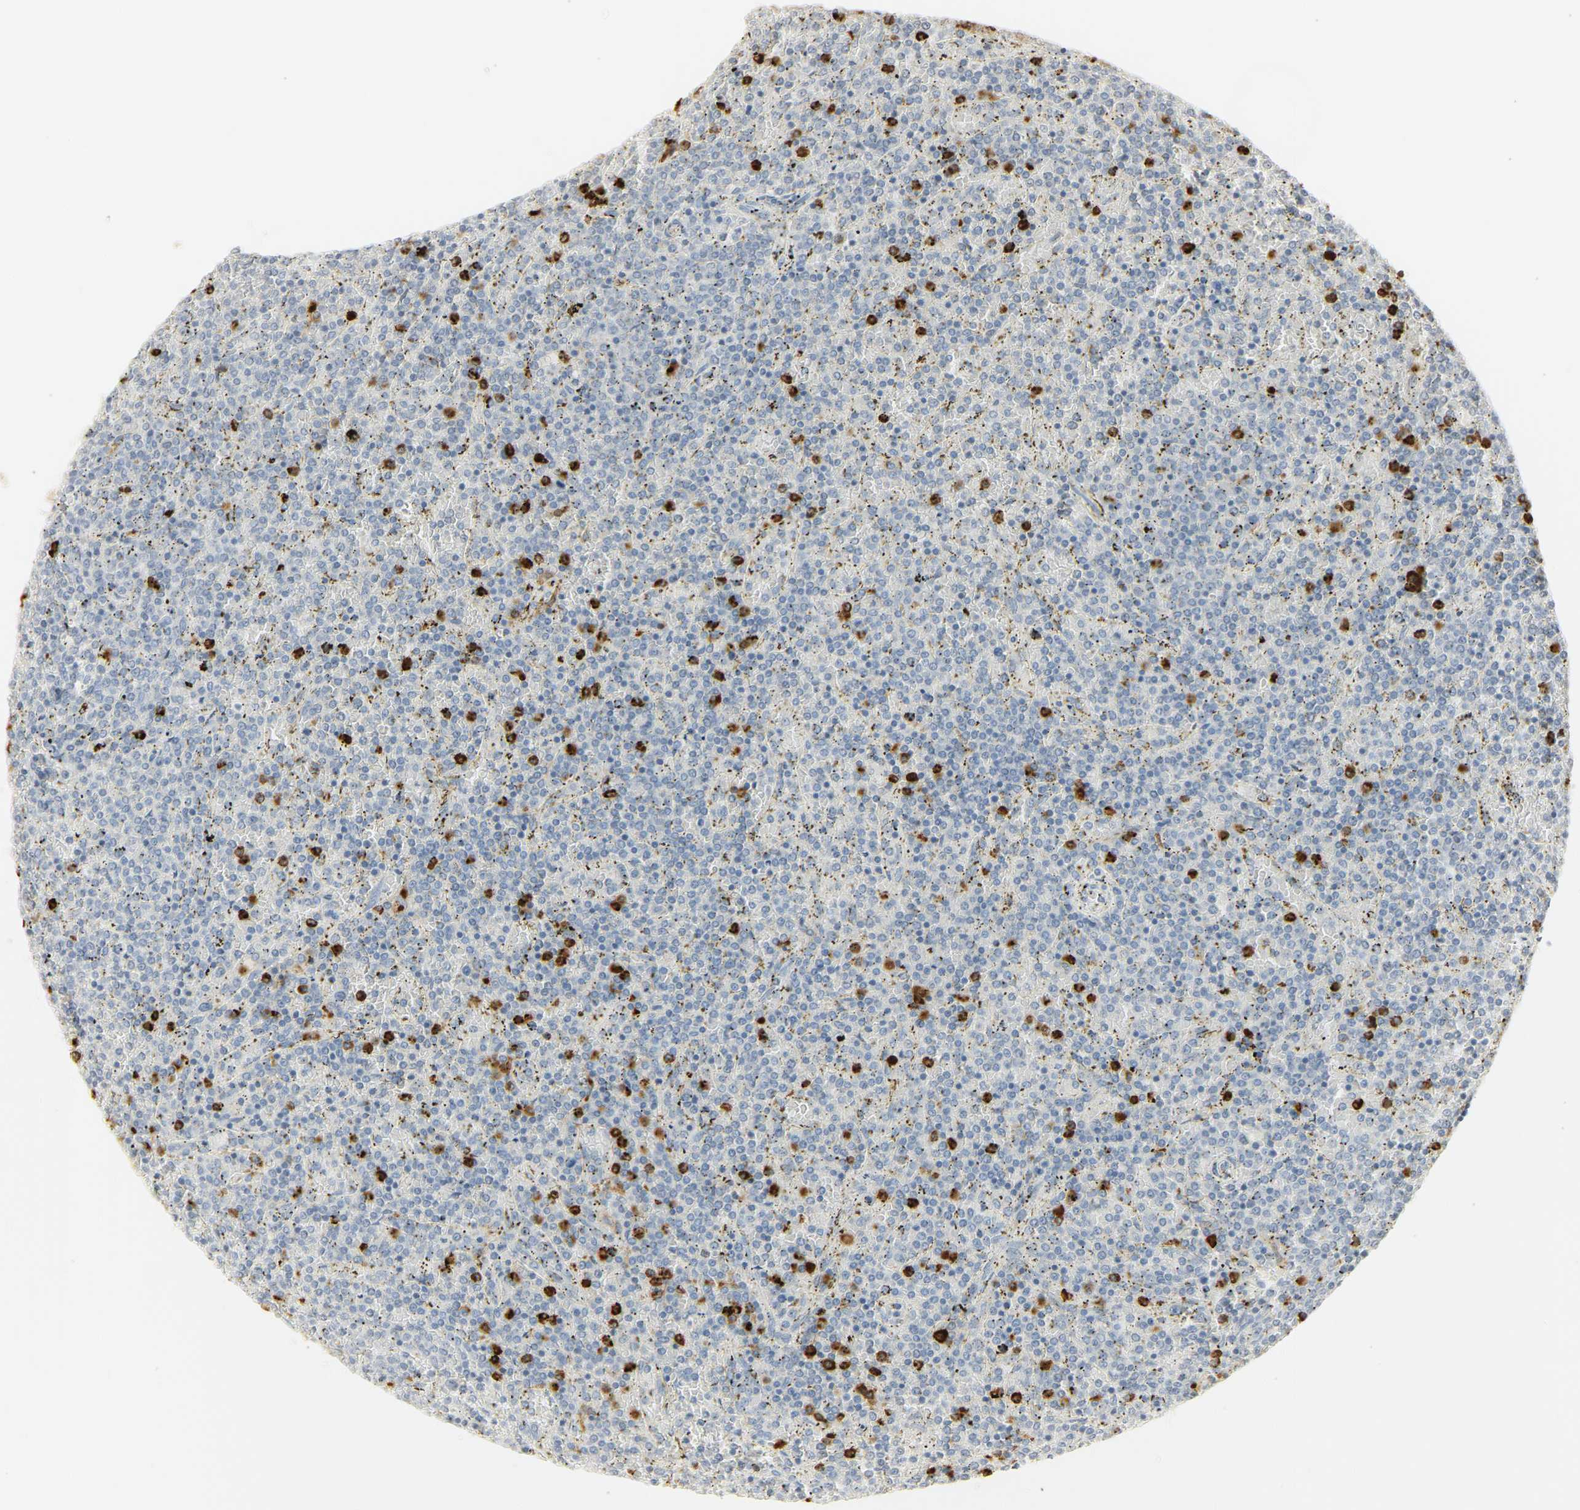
{"staining": {"intensity": "negative", "quantity": "none", "location": "none"}, "tissue": "lymphoma", "cell_type": "Tumor cells", "image_type": "cancer", "snomed": [{"axis": "morphology", "description": "Malignant lymphoma, non-Hodgkin's type, Low grade"}, {"axis": "topography", "description": "Spleen"}], "caption": "Lymphoma stained for a protein using immunohistochemistry (IHC) exhibits no positivity tumor cells.", "gene": "MPO", "patient": {"sex": "female", "age": 77}}